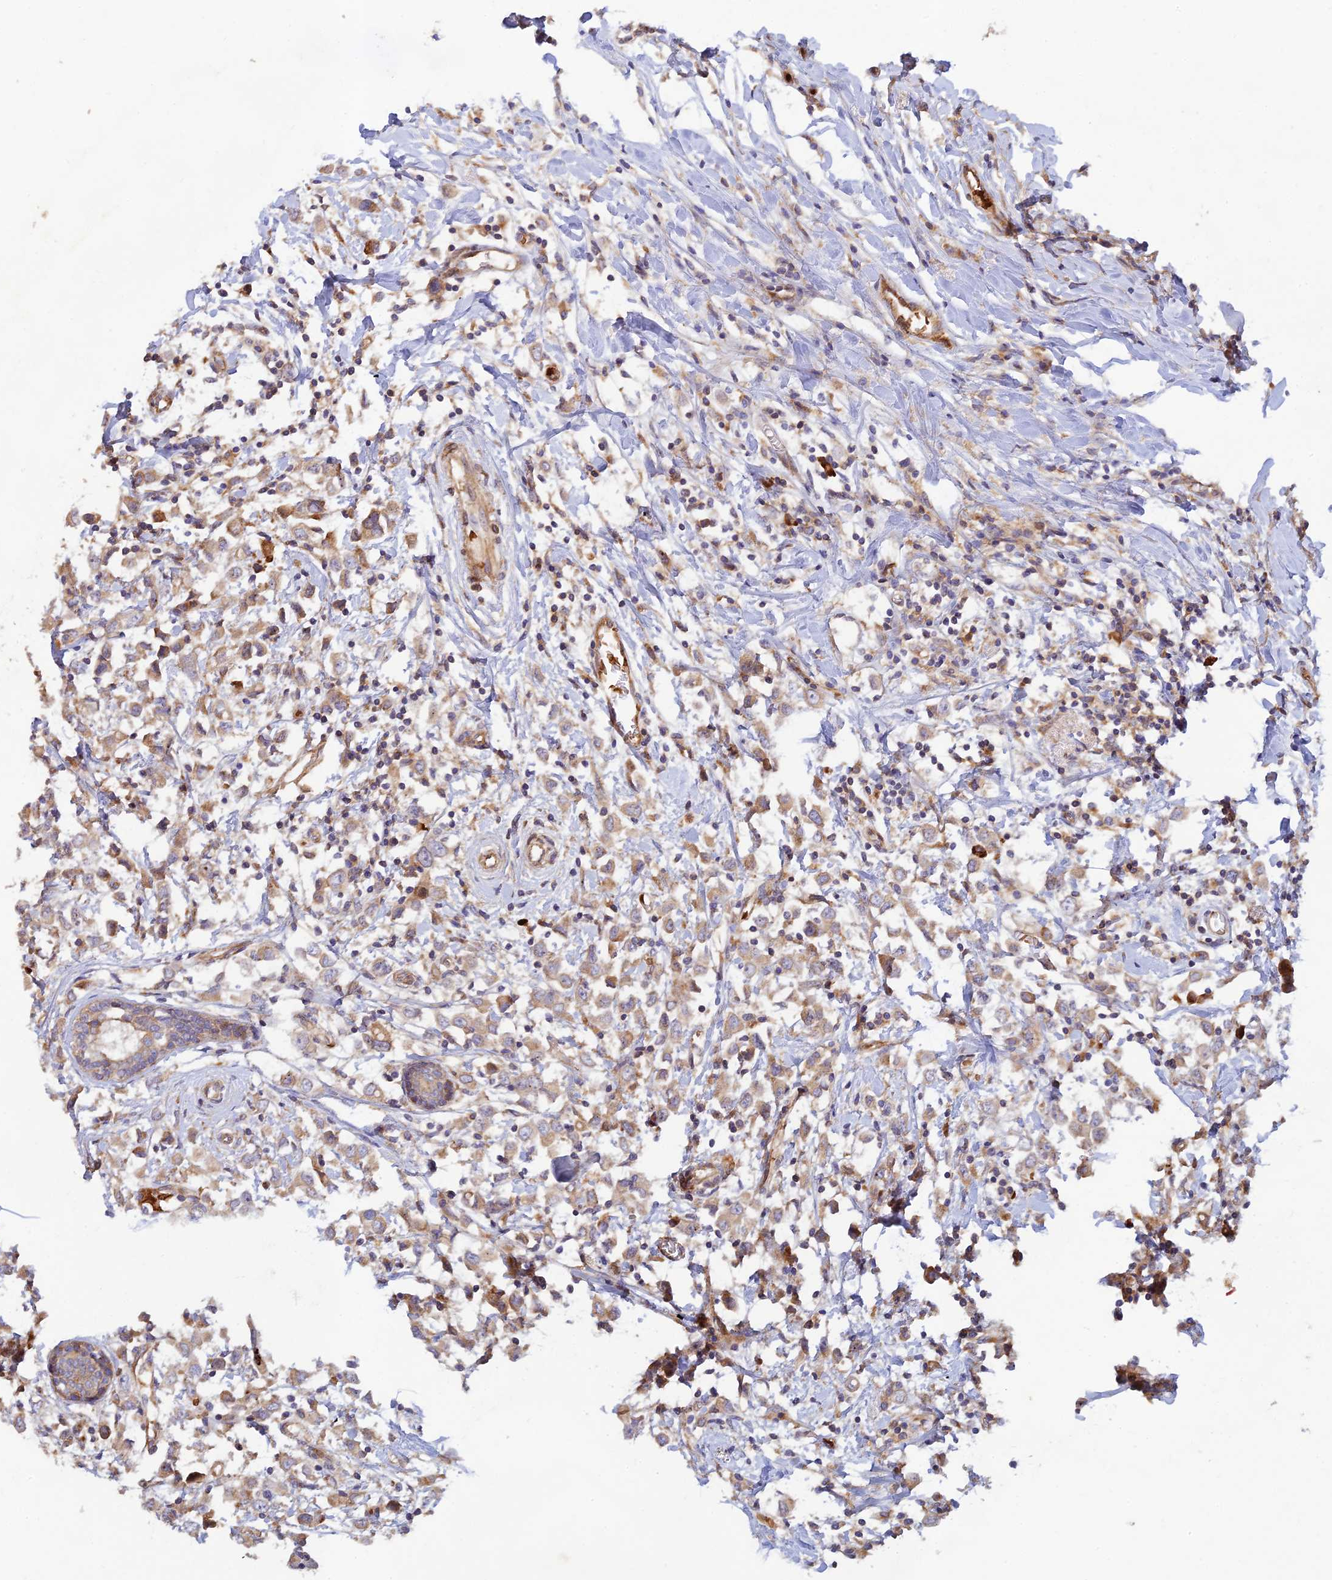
{"staining": {"intensity": "weak", "quantity": ">75%", "location": "cytoplasmic/membranous"}, "tissue": "breast cancer", "cell_type": "Tumor cells", "image_type": "cancer", "snomed": [{"axis": "morphology", "description": "Duct carcinoma"}, {"axis": "topography", "description": "Breast"}], "caption": "Immunohistochemical staining of breast intraductal carcinoma displays low levels of weak cytoplasmic/membranous staining in approximately >75% of tumor cells. The protein is stained brown, and the nuclei are stained in blue (DAB IHC with brightfield microscopy, high magnification).", "gene": "GMCL1", "patient": {"sex": "female", "age": 61}}